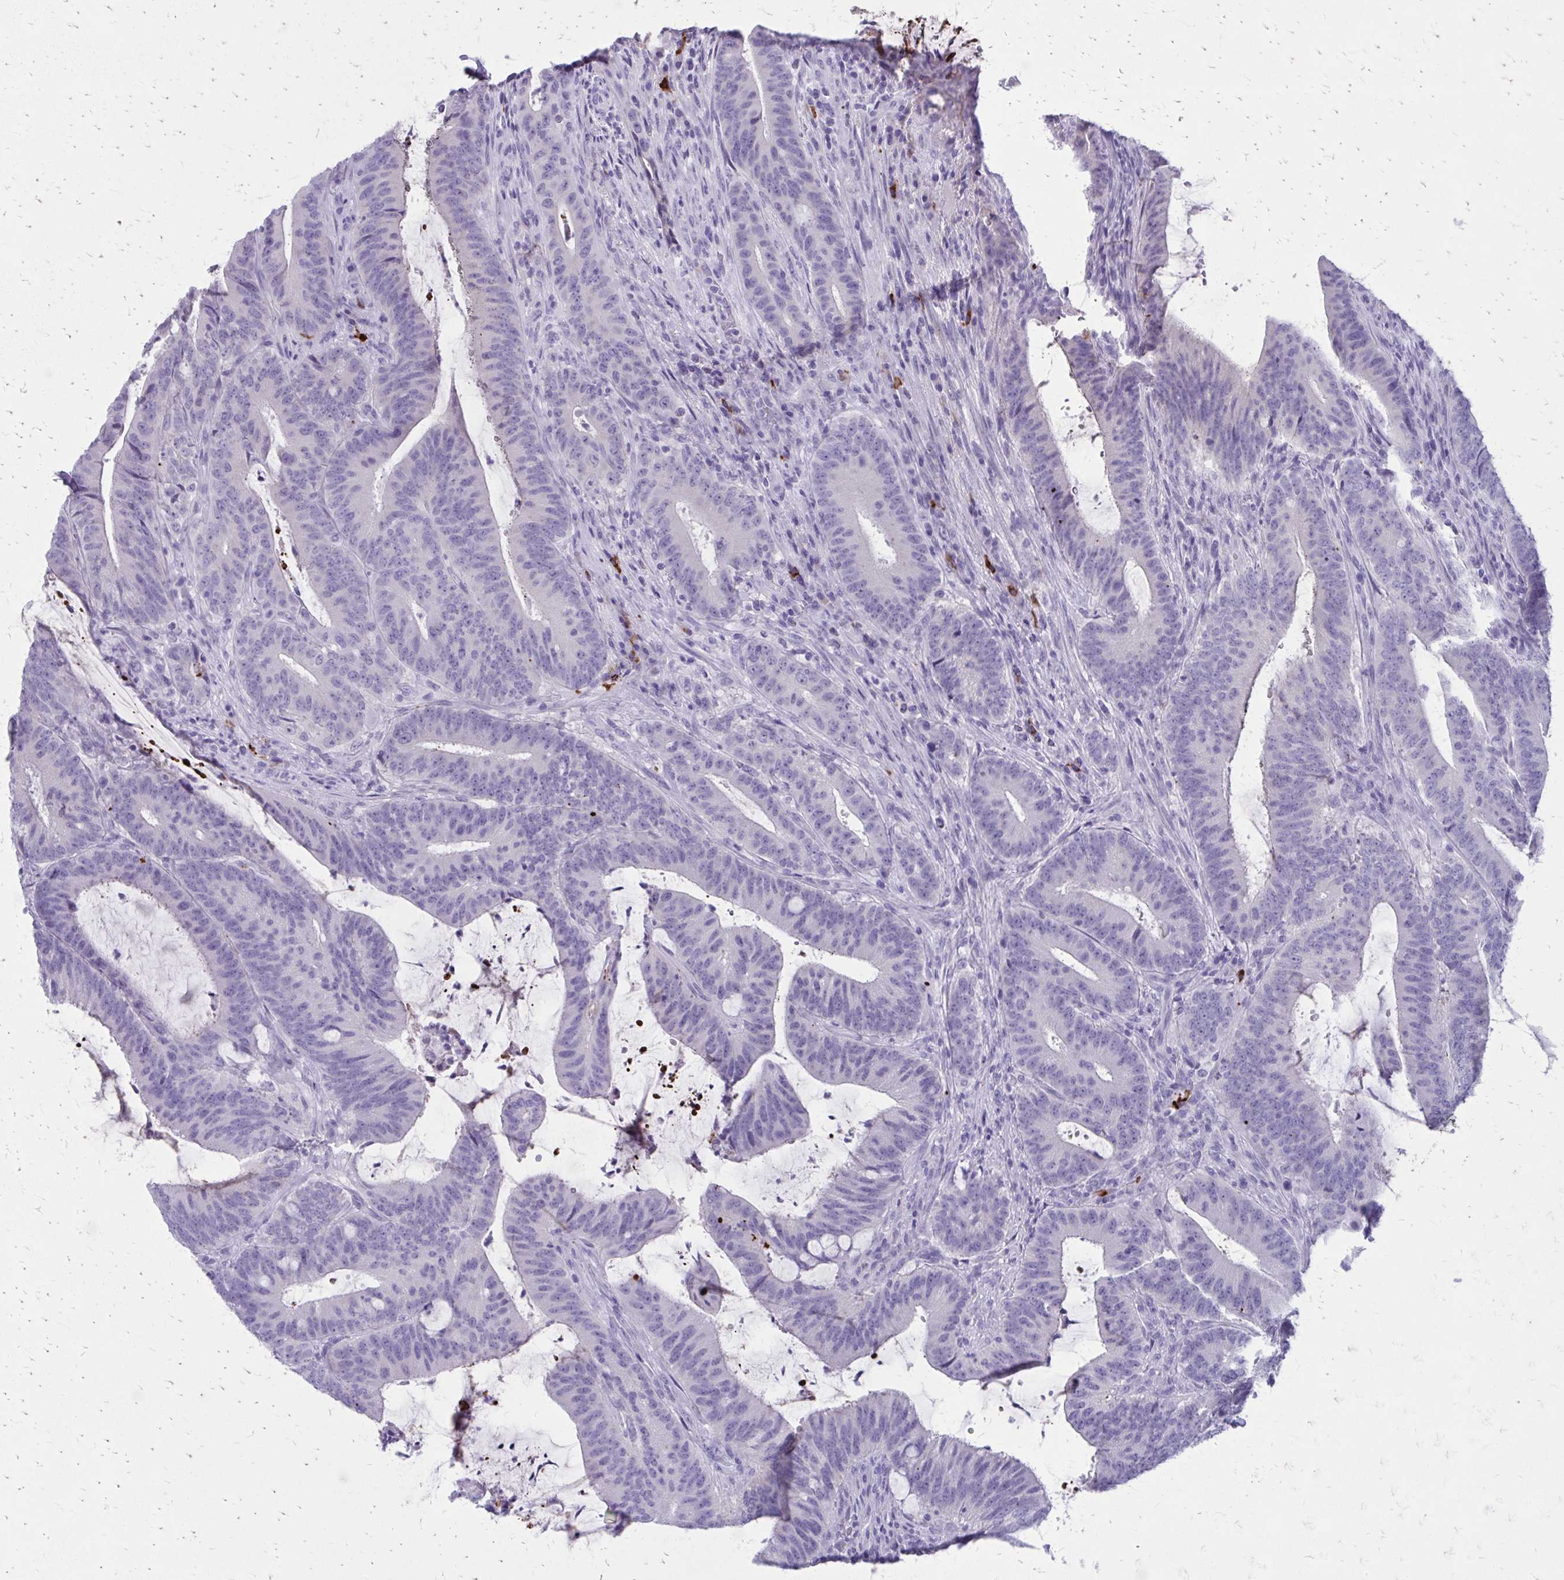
{"staining": {"intensity": "negative", "quantity": "none", "location": "none"}, "tissue": "colorectal cancer", "cell_type": "Tumor cells", "image_type": "cancer", "snomed": [{"axis": "morphology", "description": "Adenocarcinoma, NOS"}, {"axis": "topography", "description": "Colon"}], "caption": "A high-resolution image shows immunohistochemistry staining of colorectal adenocarcinoma, which reveals no significant staining in tumor cells. (Immunohistochemistry, brightfield microscopy, high magnification).", "gene": "SATL1", "patient": {"sex": "female", "age": 43}}